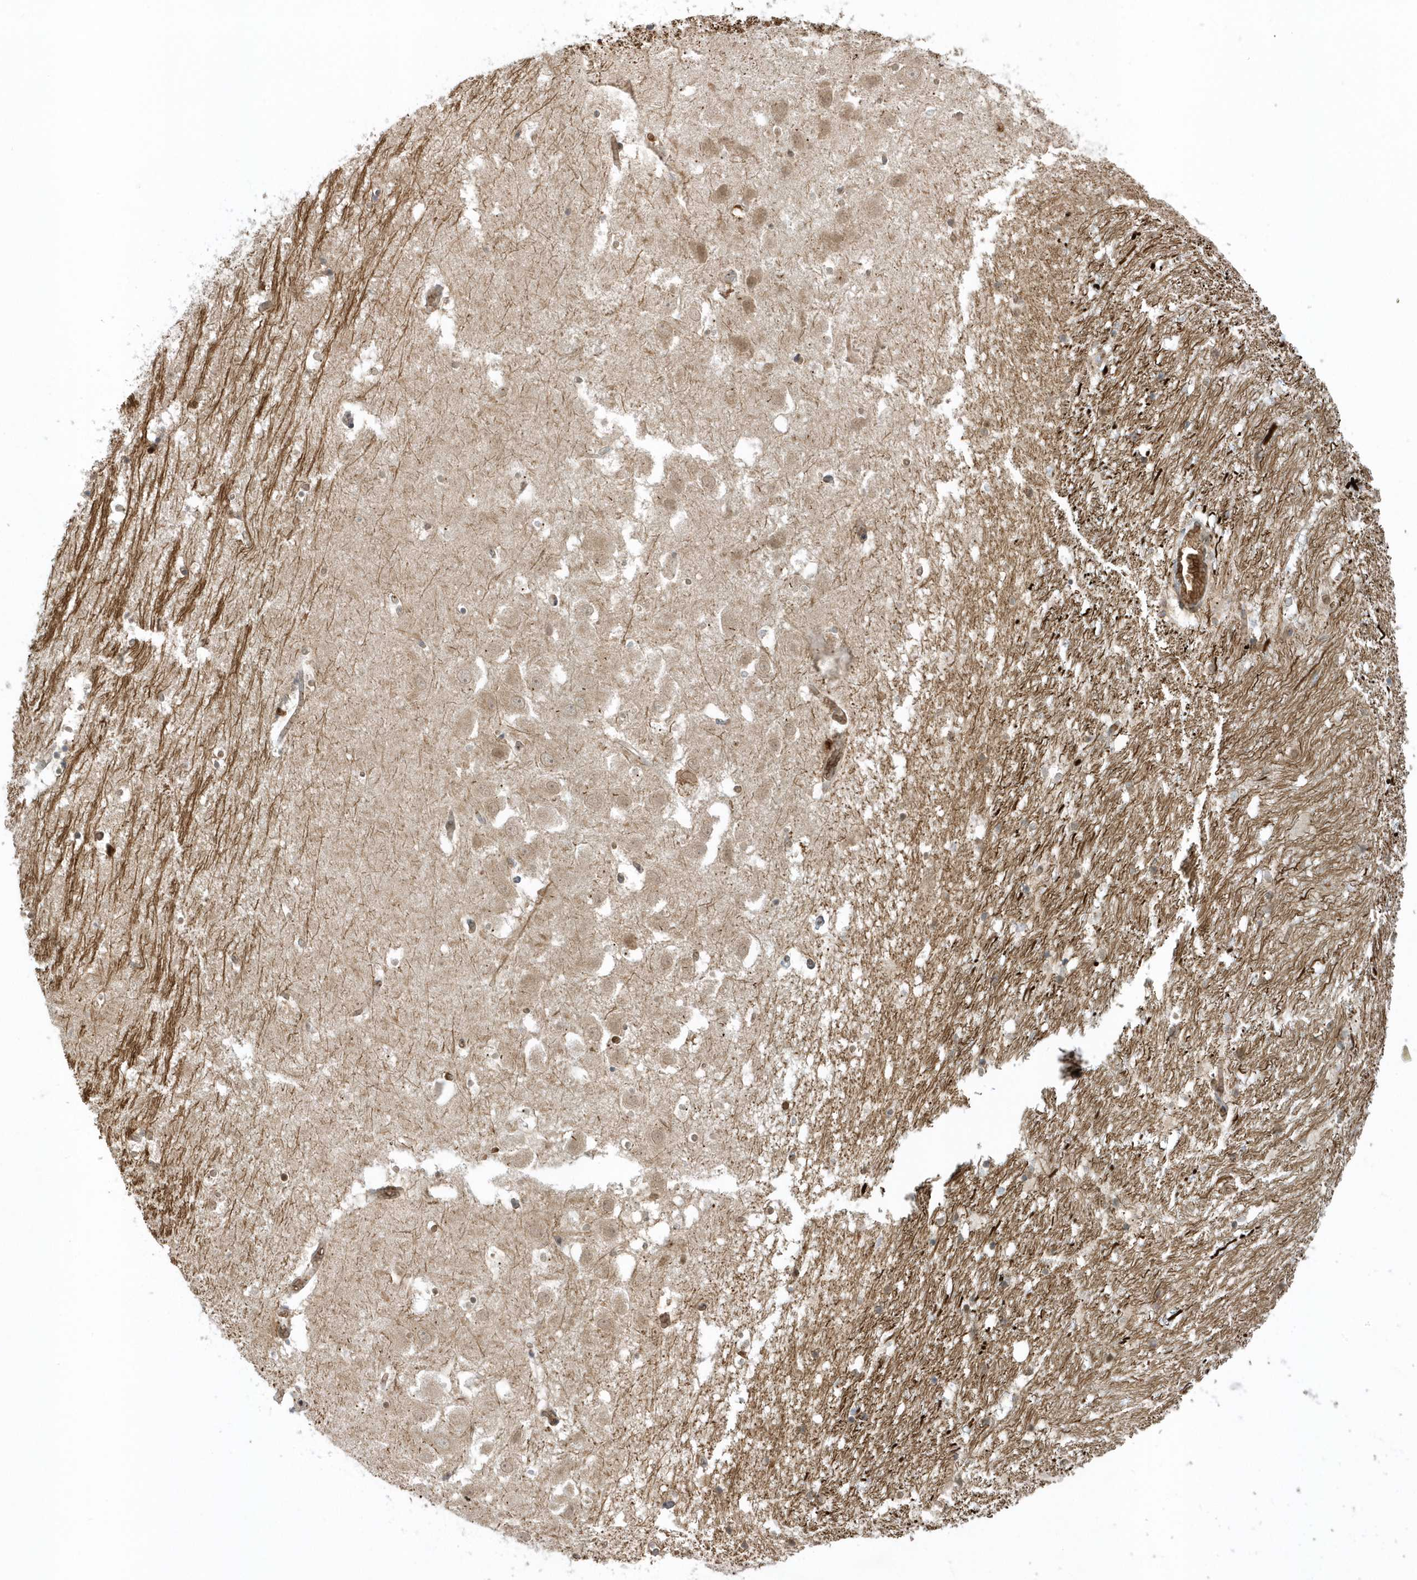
{"staining": {"intensity": "moderate", "quantity": "25%-75%", "location": "cytoplasmic/membranous"}, "tissue": "hippocampus", "cell_type": "Glial cells", "image_type": "normal", "snomed": [{"axis": "morphology", "description": "Normal tissue, NOS"}, {"axis": "topography", "description": "Hippocampus"}], "caption": "An immunohistochemistry micrograph of benign tissue is shown. Protein staining in brown labels moderate cytoplasmic/membranous positivity in hippocampus within glial cells. The protein of interest is shown in brown color, while the nuclei are stained blue.", "gene": "RPP40", "patient": {"sex": "female", "age": 52}}